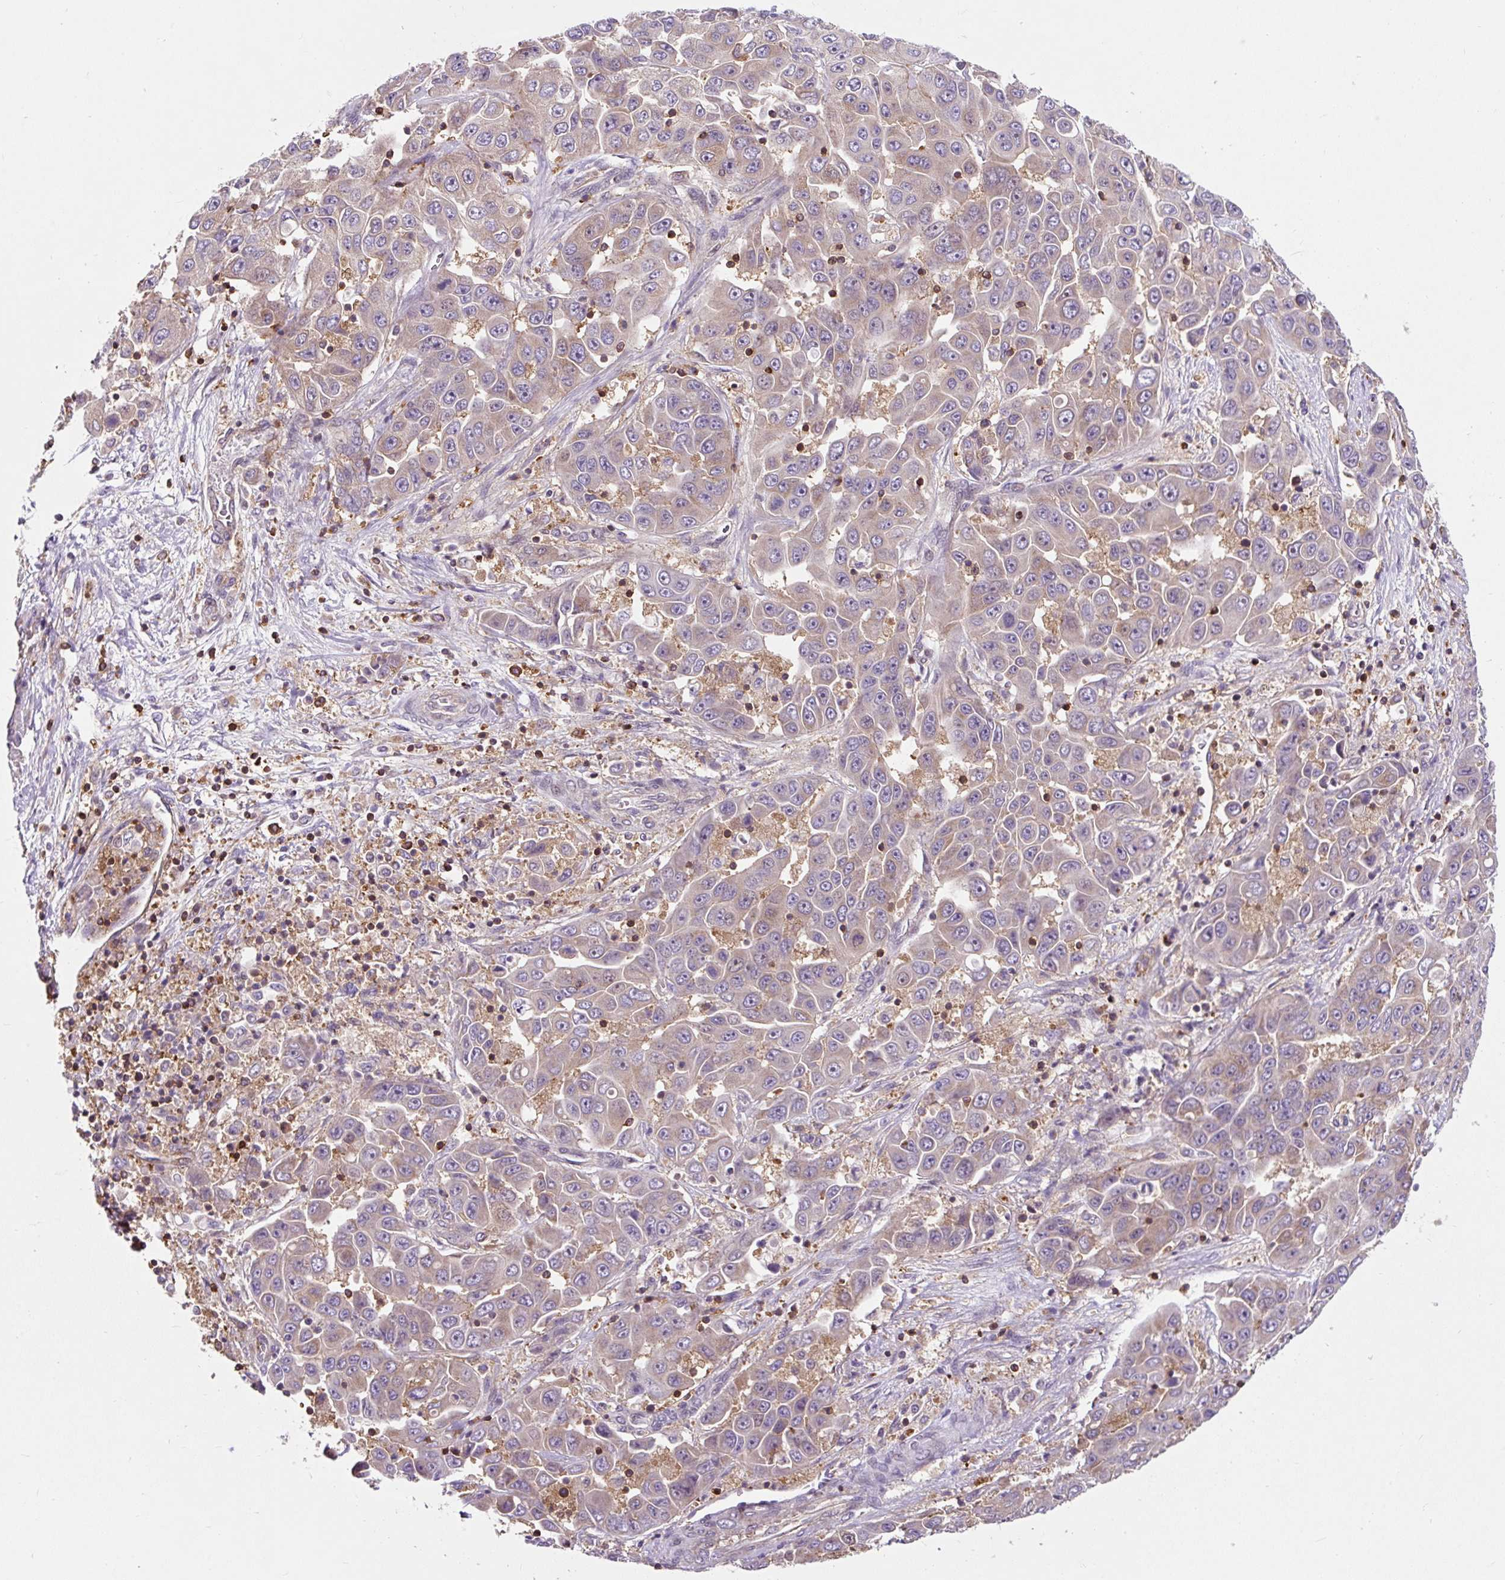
{"staining": {"intensity": "weak", "quantity": ">75%", "location": "cytoplasmic/membranous"}, "tissue": "liver cancer", "cell_type": "Tumor cells", "image_type": "cancer", "snomed": [{"axis": "morphology", "description": "Cholangiocarcinoma"}, {"axis": "topography", "description": "Liver"}], "caption": "Immunohistochemical staining of liver cholangiocarcinoma reveals low levels of weak cytoplasmic/membranous protein expression in approximately >75% of tumor cells.", "gene": "CISD3", "patient": {"sex": "female", "age": 52}}